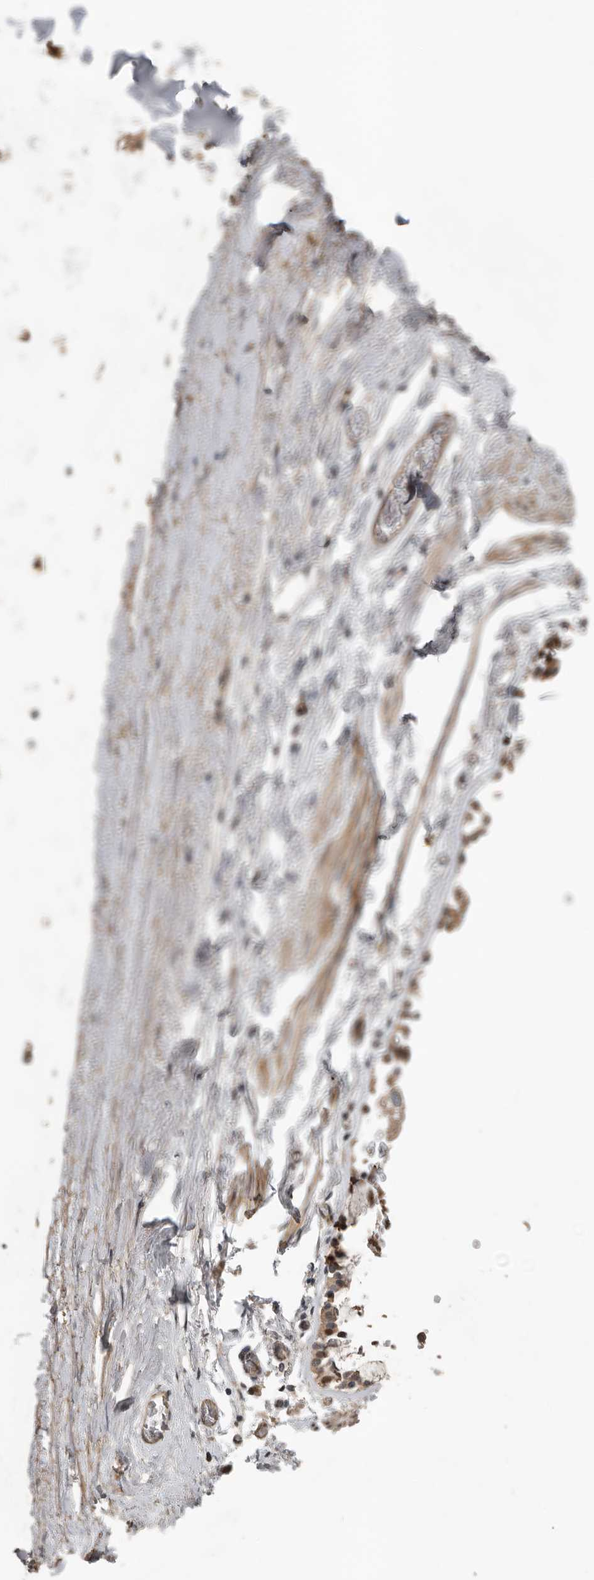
{"staining": {"intensity": "moderate", "quantity": ">75%", "location": "nuclear"}, "tissue": "adipose tissue", "cell_type": "Adipocytes", "image_type": "normal", "snomed": [{"axis": "morphology", "description": "Normal tissue, NOS"}, {"axis": "topography", "description": "Cartilage tissue"}, {"axis": "topography", "description": "Lung"}], "caption": "Moderate nuclear protein expression is seen in about >75% of adipocytes in adipose tissue. The staining is performed using DAB (3,3'-diaminobenzidine) brown chromogen to label protein expression. The nuclei are counter-stained blue using hematoxylin.", "gene": "YOD1", "patient": {"sex": "female", "age": 77}}